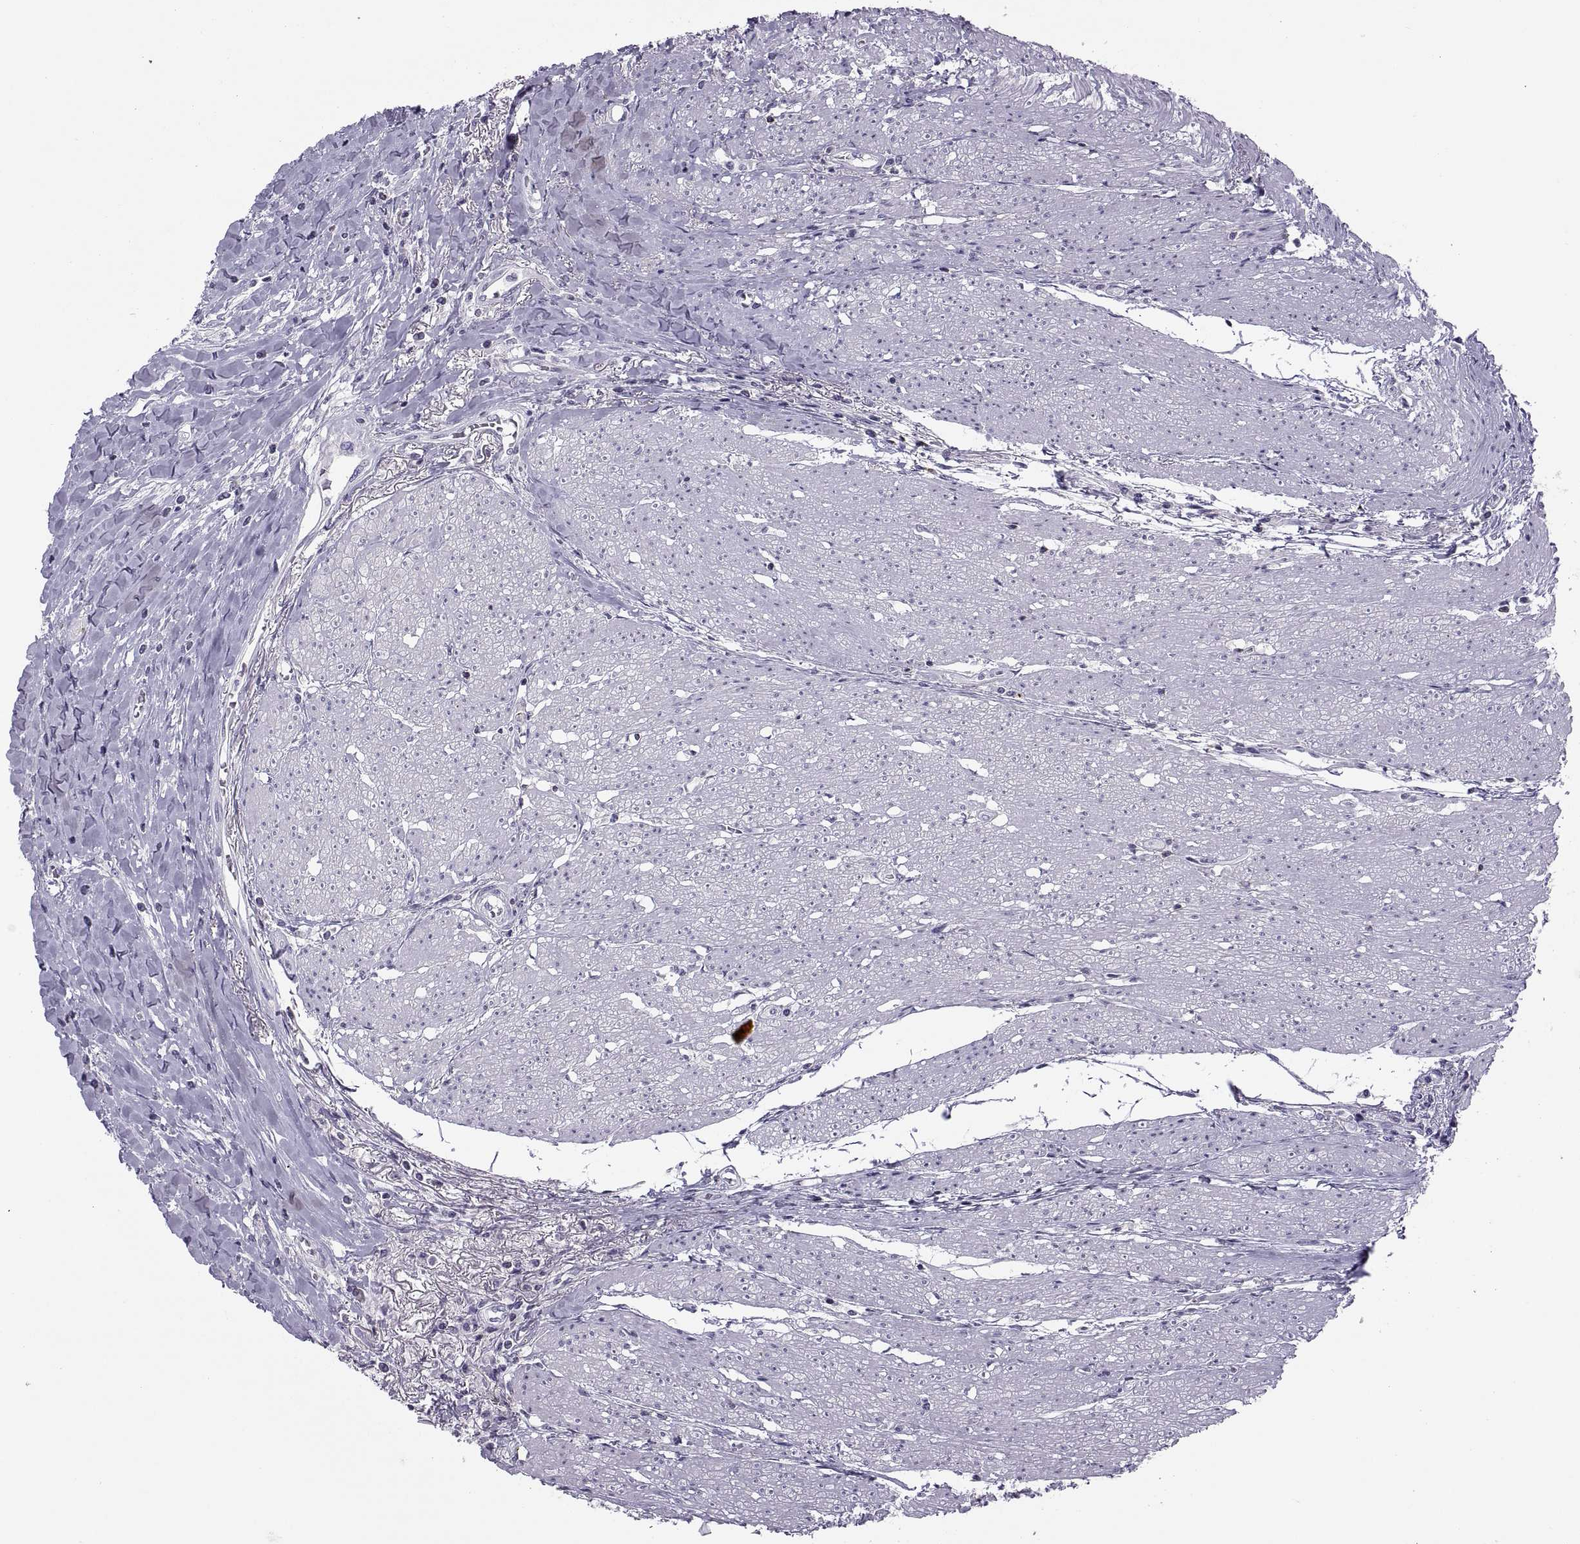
{"staining": {"intensity": "negative", "quantity": "none", "location": "none"}, "tissue": "colorectal cancer", "cell_type": "Tumor cells", "image_type": "cancer", "snomed": [{"axis": "morphology", "description": "Adenocarcinoma, NOS"}, {"axis": "topography", "description": "Rectum"}], "caption": "Immunohistochemical staining of human adenocarcinoma (colorectal) exhibits no significant staining in tumor cells.", "gene": "TTC21A", "patient": {"sex": "male", "age": 59}}